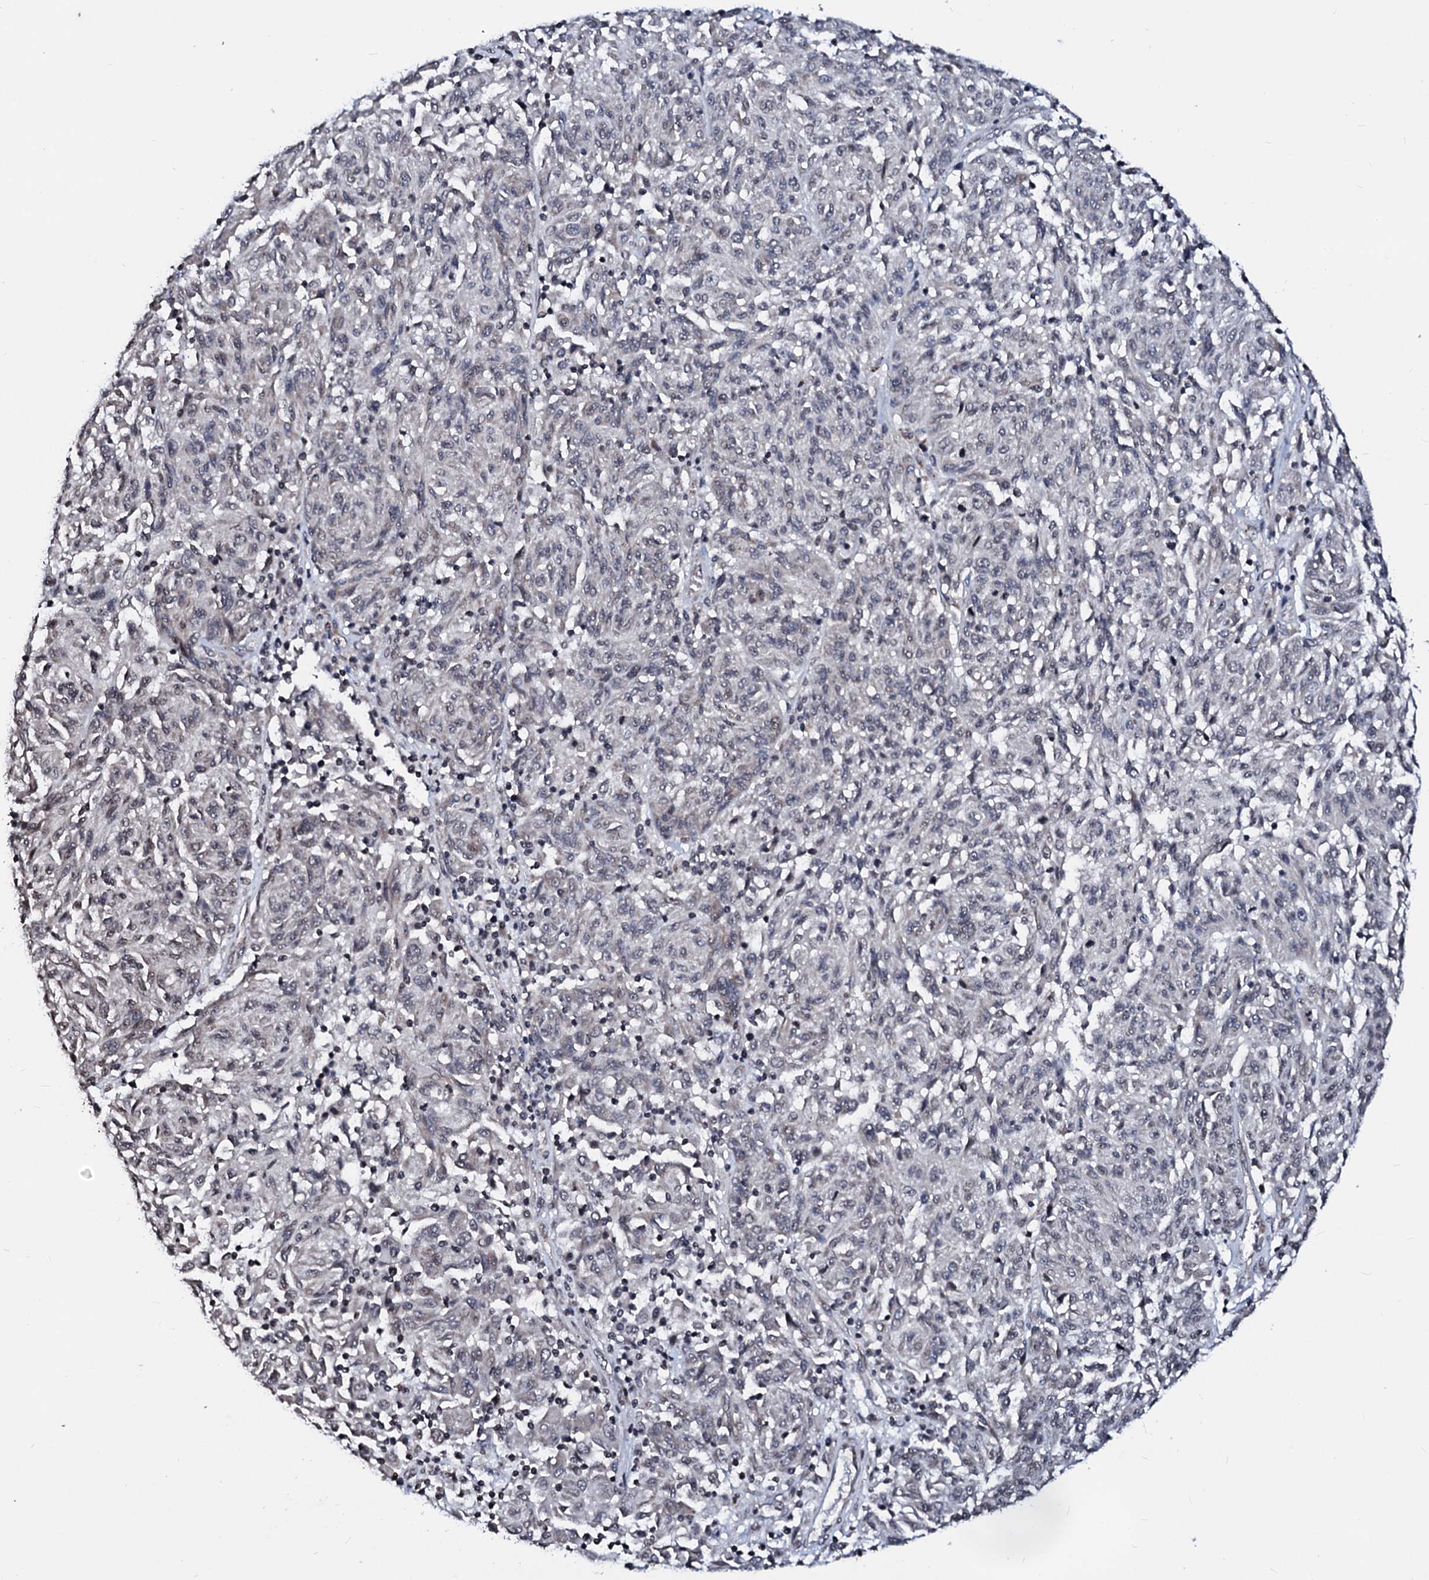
{"staining": {"intensity": "negative", "quantity": "none", "location": "none"}, "tissue": "melanoma", "cell_type": "Tumor cells", "image_type": "cancer", "snomed": [{"axis": "morphology", "description": "Malignant melanoma, NOS"}, {"axis": "topography", "description": "Skin"}], "caption": "This image is of malignant melanoma stained with immunohistochemistry to label a protein in brown with the nuclei are counter-stained blue. There is no expression in tumor cells.", "gene": "LSM11", "patient": {"sex": "male", "age": 53}}